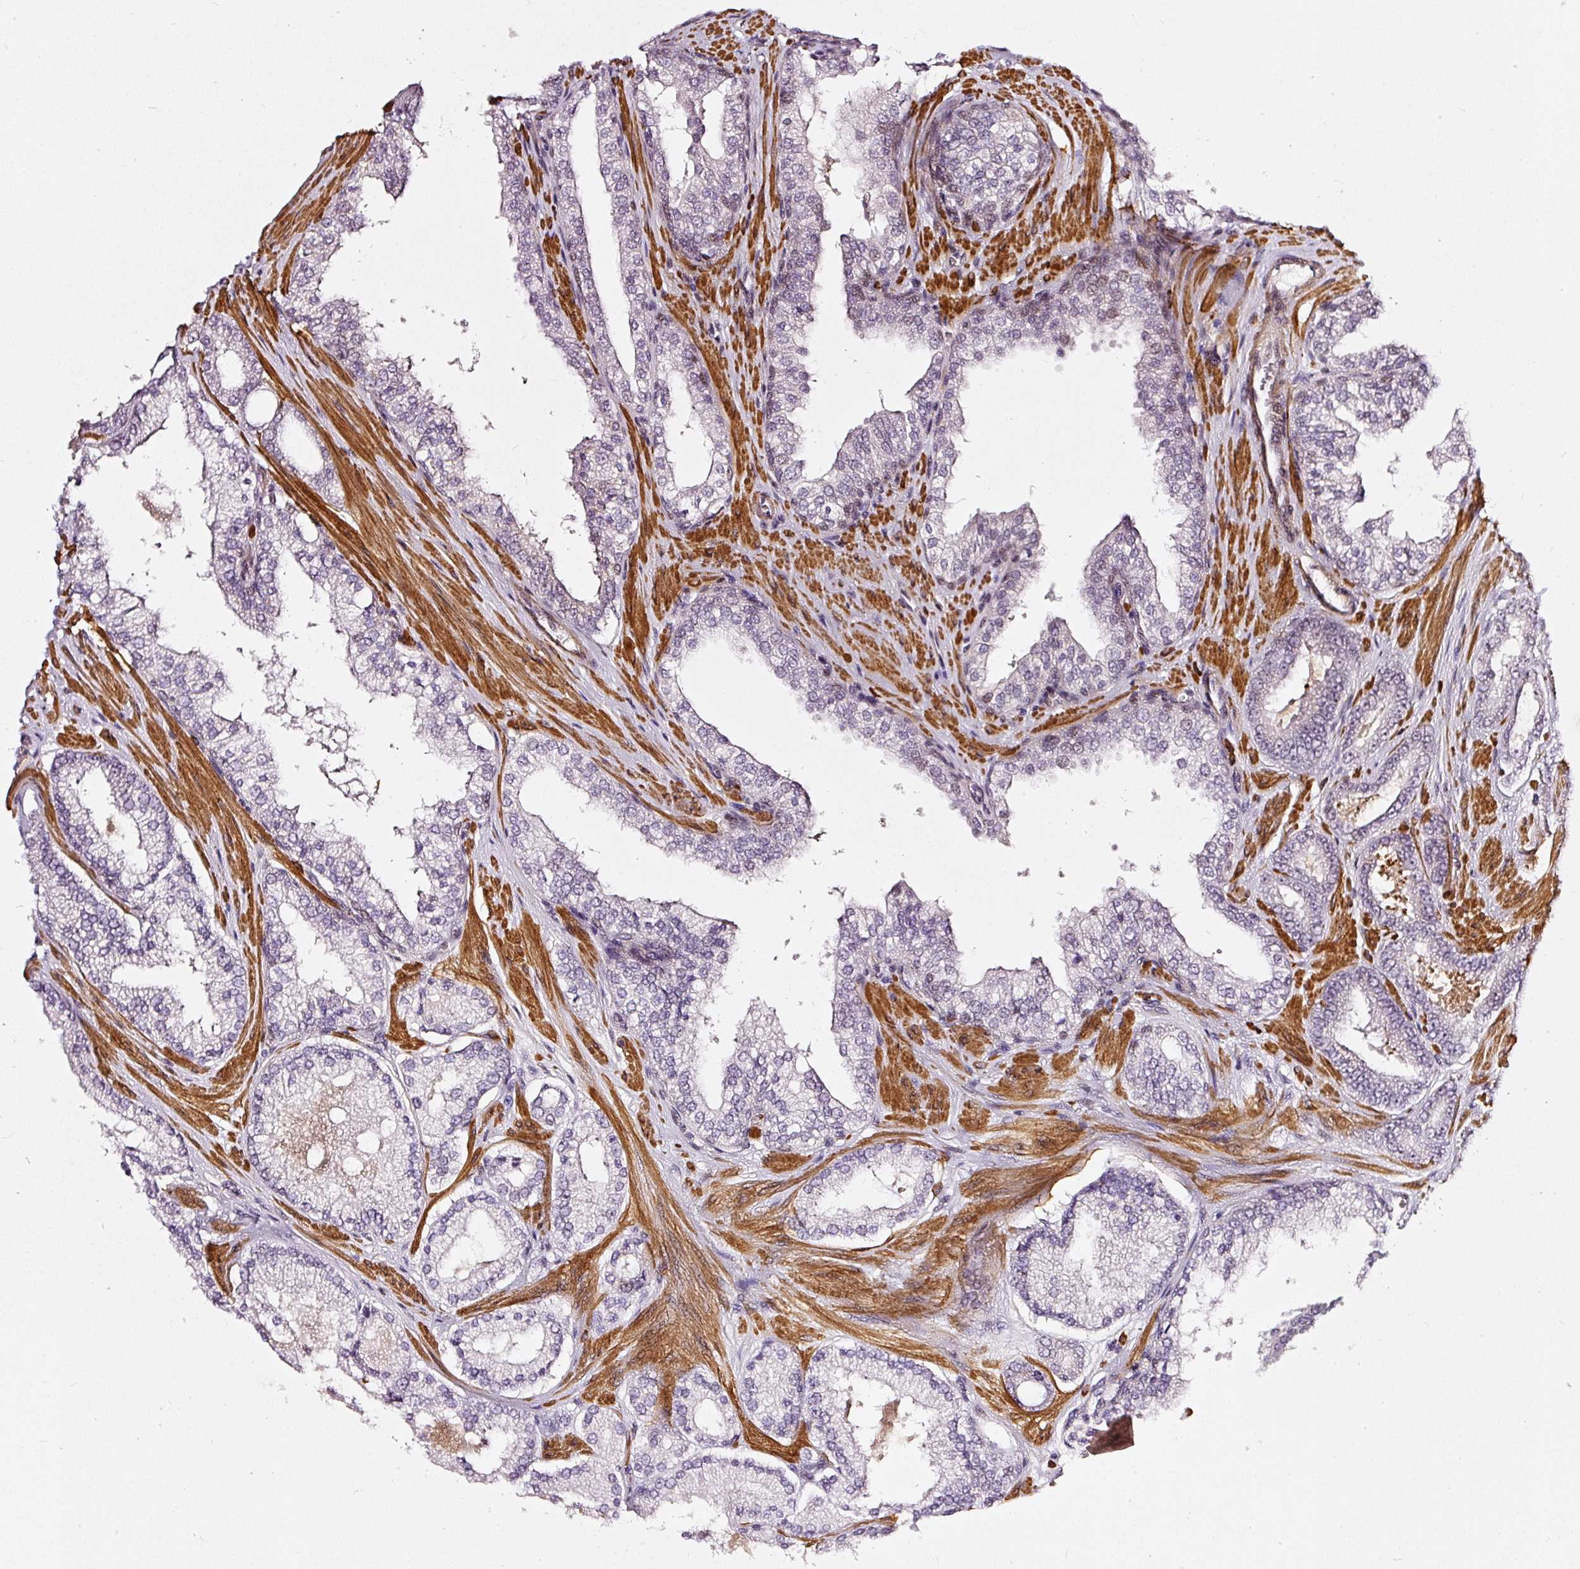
{"staining": {"intensity": "negative", "quantity": "none", "location": "none"}, "tissue": "prostate cancer", "cell_type": "Tumor cells", "image_type": "cancer", "snomed": [{"axis": "morphology", "description": "Adenocarcinoma, Low grade"}, {"axis": "topography", "description": "Prostate"}], "caption": "Human prostate cancer (adenocarcinoma (low-grade)) stained for a protein using immunohistochemistry demonstrates no expression in tumor cells.", "gene": "MXRA8", "patient": {"sex": "male", "age": 42}}